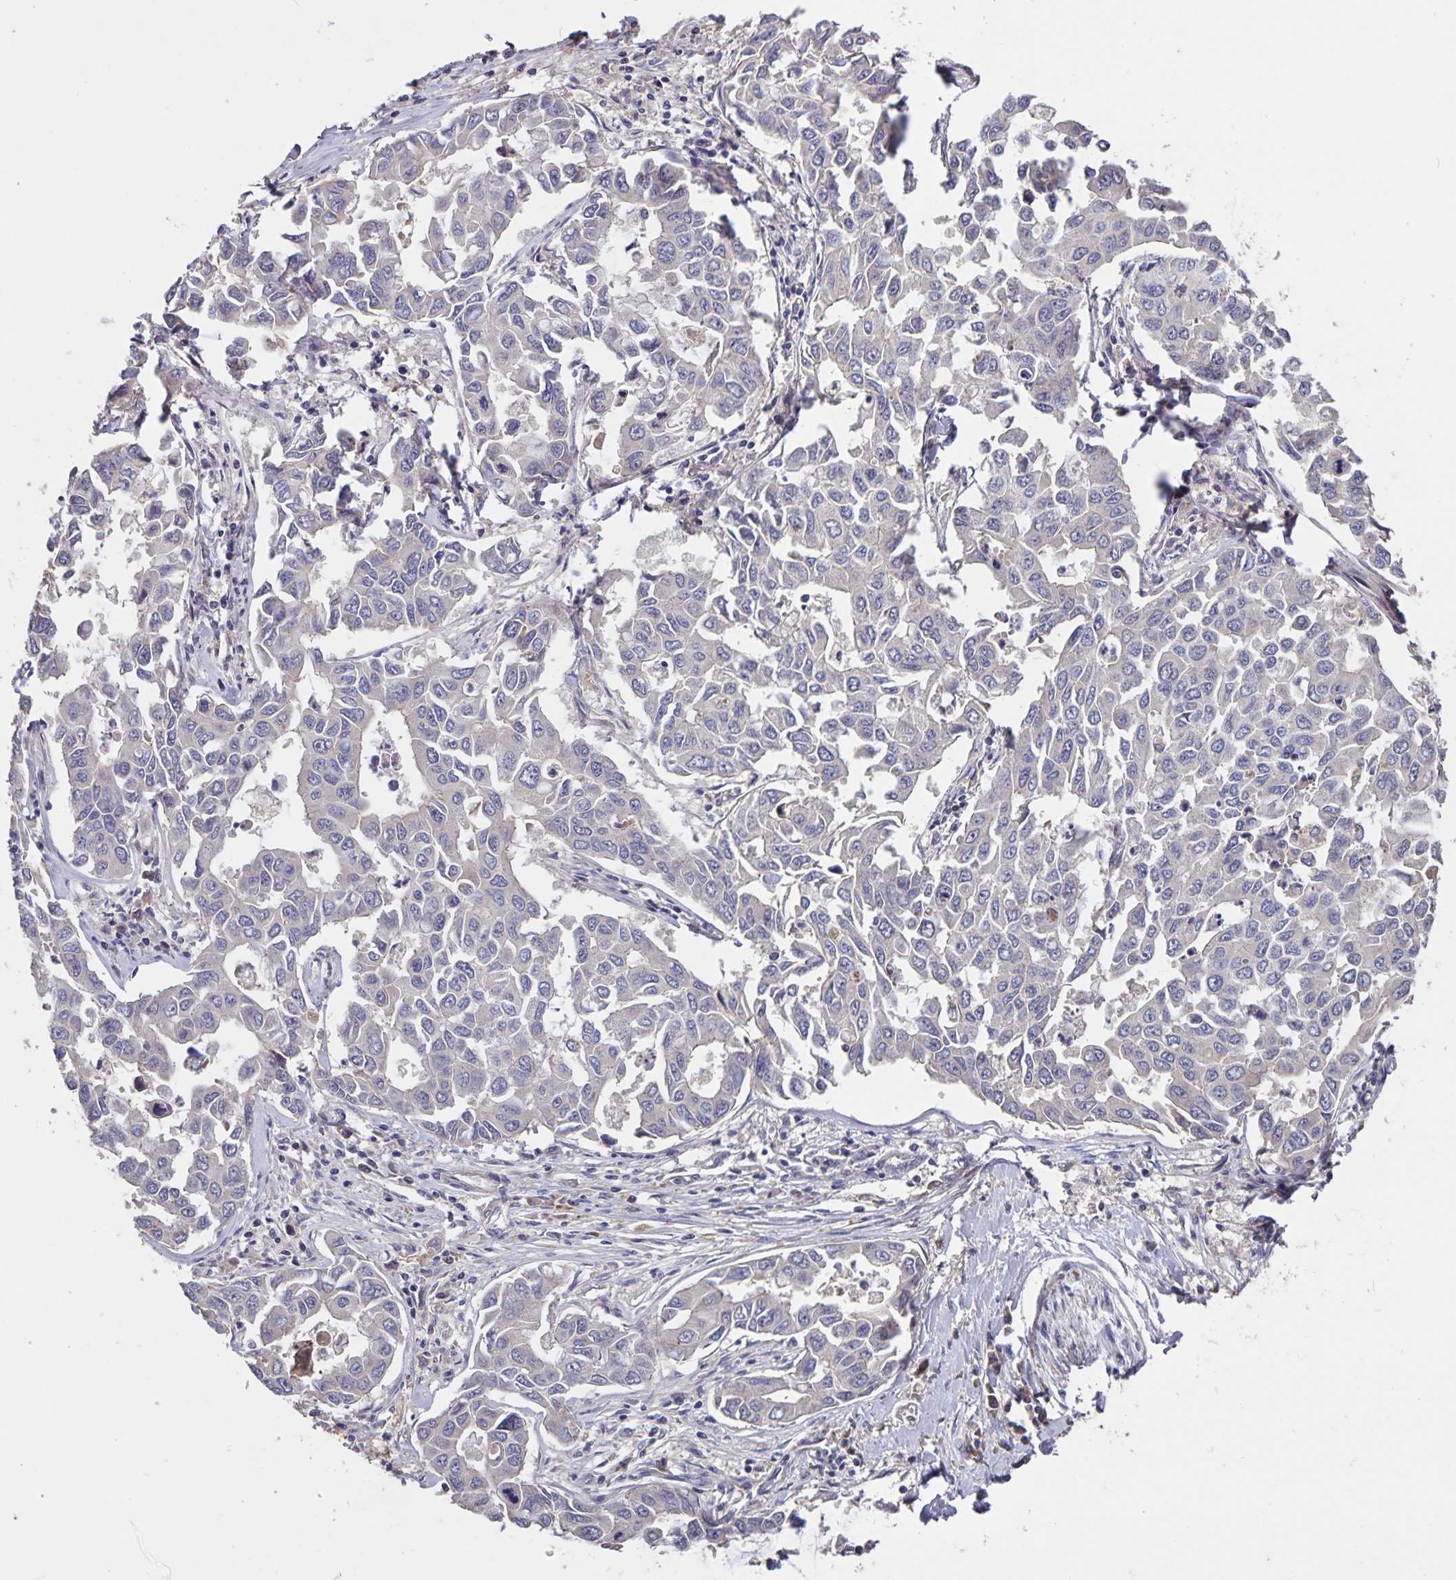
{"staining": {"intensity": "weak", "quantity": ">75%", "location": "cytoplasmic/membranous"}, "tissue": "lung cancer", "cell_type": "Tumor cells", "image_type": "cancer", "snomed": [{"axis": "morphology", "description": "Adenocarcinoma, NOS"}, {"axis": "topography", "description": "Lung"}], "caption": "A histopathology image of human lung cancer (adenocarcinoma) stained for a protein displays weak cytoplasmic/membranous brown staining in tumor cells.", "gene": "FBXL16", "patient": {"sex": "male", "age": 64}}